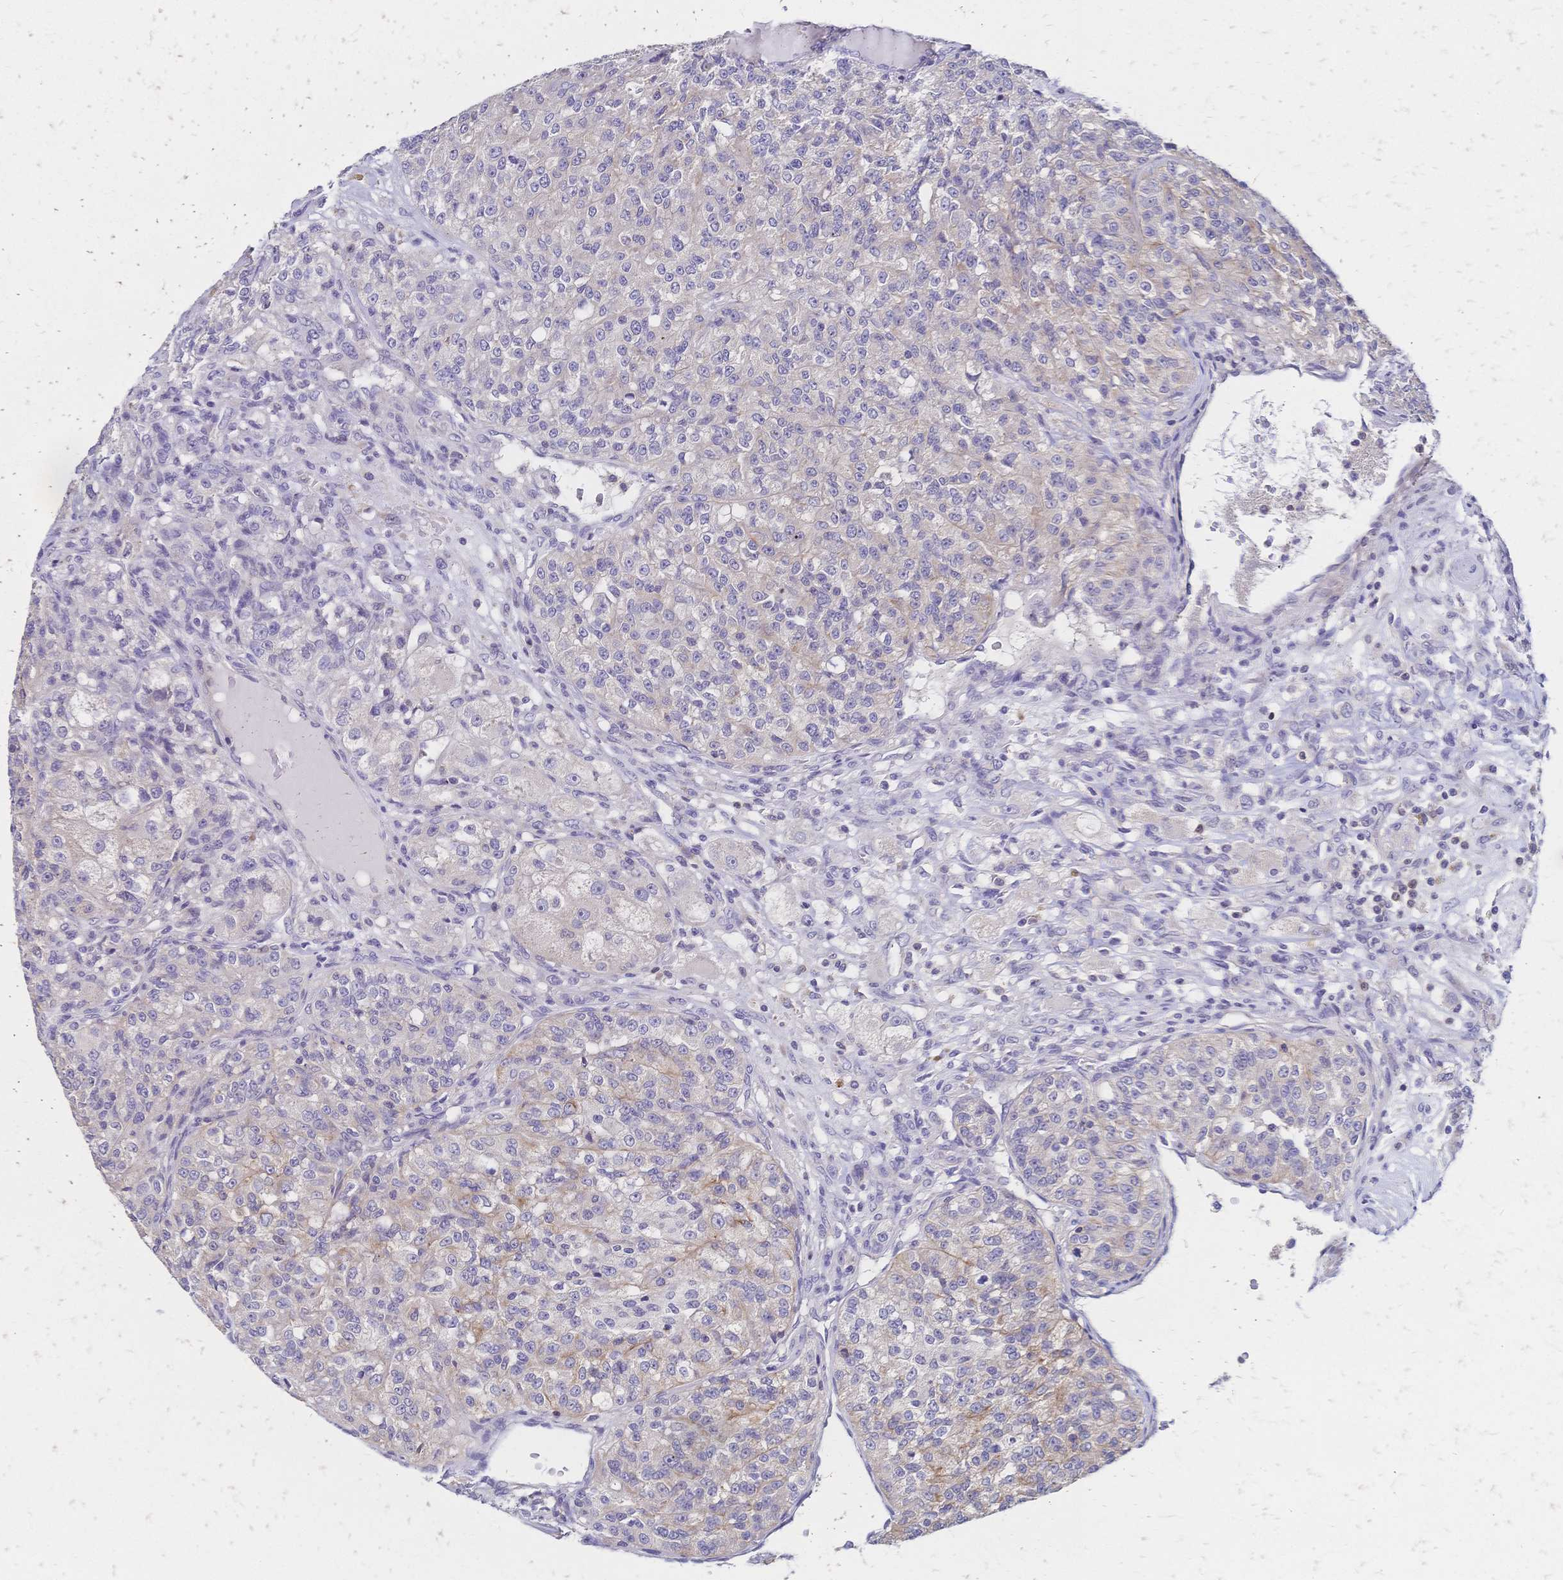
{"staining": {"intensity": "weak", "quantity": "25%-75%", "location": "cytoplasmic/membranous"}, "tissue": "renal cancer", "cell_type": "Tumor cells", "image_type": "cancer", "snomed": [{"axis": "morphology", "description": "Adenocarcinoma, NOS"}, {"axis": "topography", "description": "Kidney"}], "caption": "The immunohistochemical stain labels weak cytoplasmic/membranous expression in tumor cells of adenocarcinoma (renal) tissue.", "gene": "DTNB", "patient": {"sex": "female", "age": 63}}